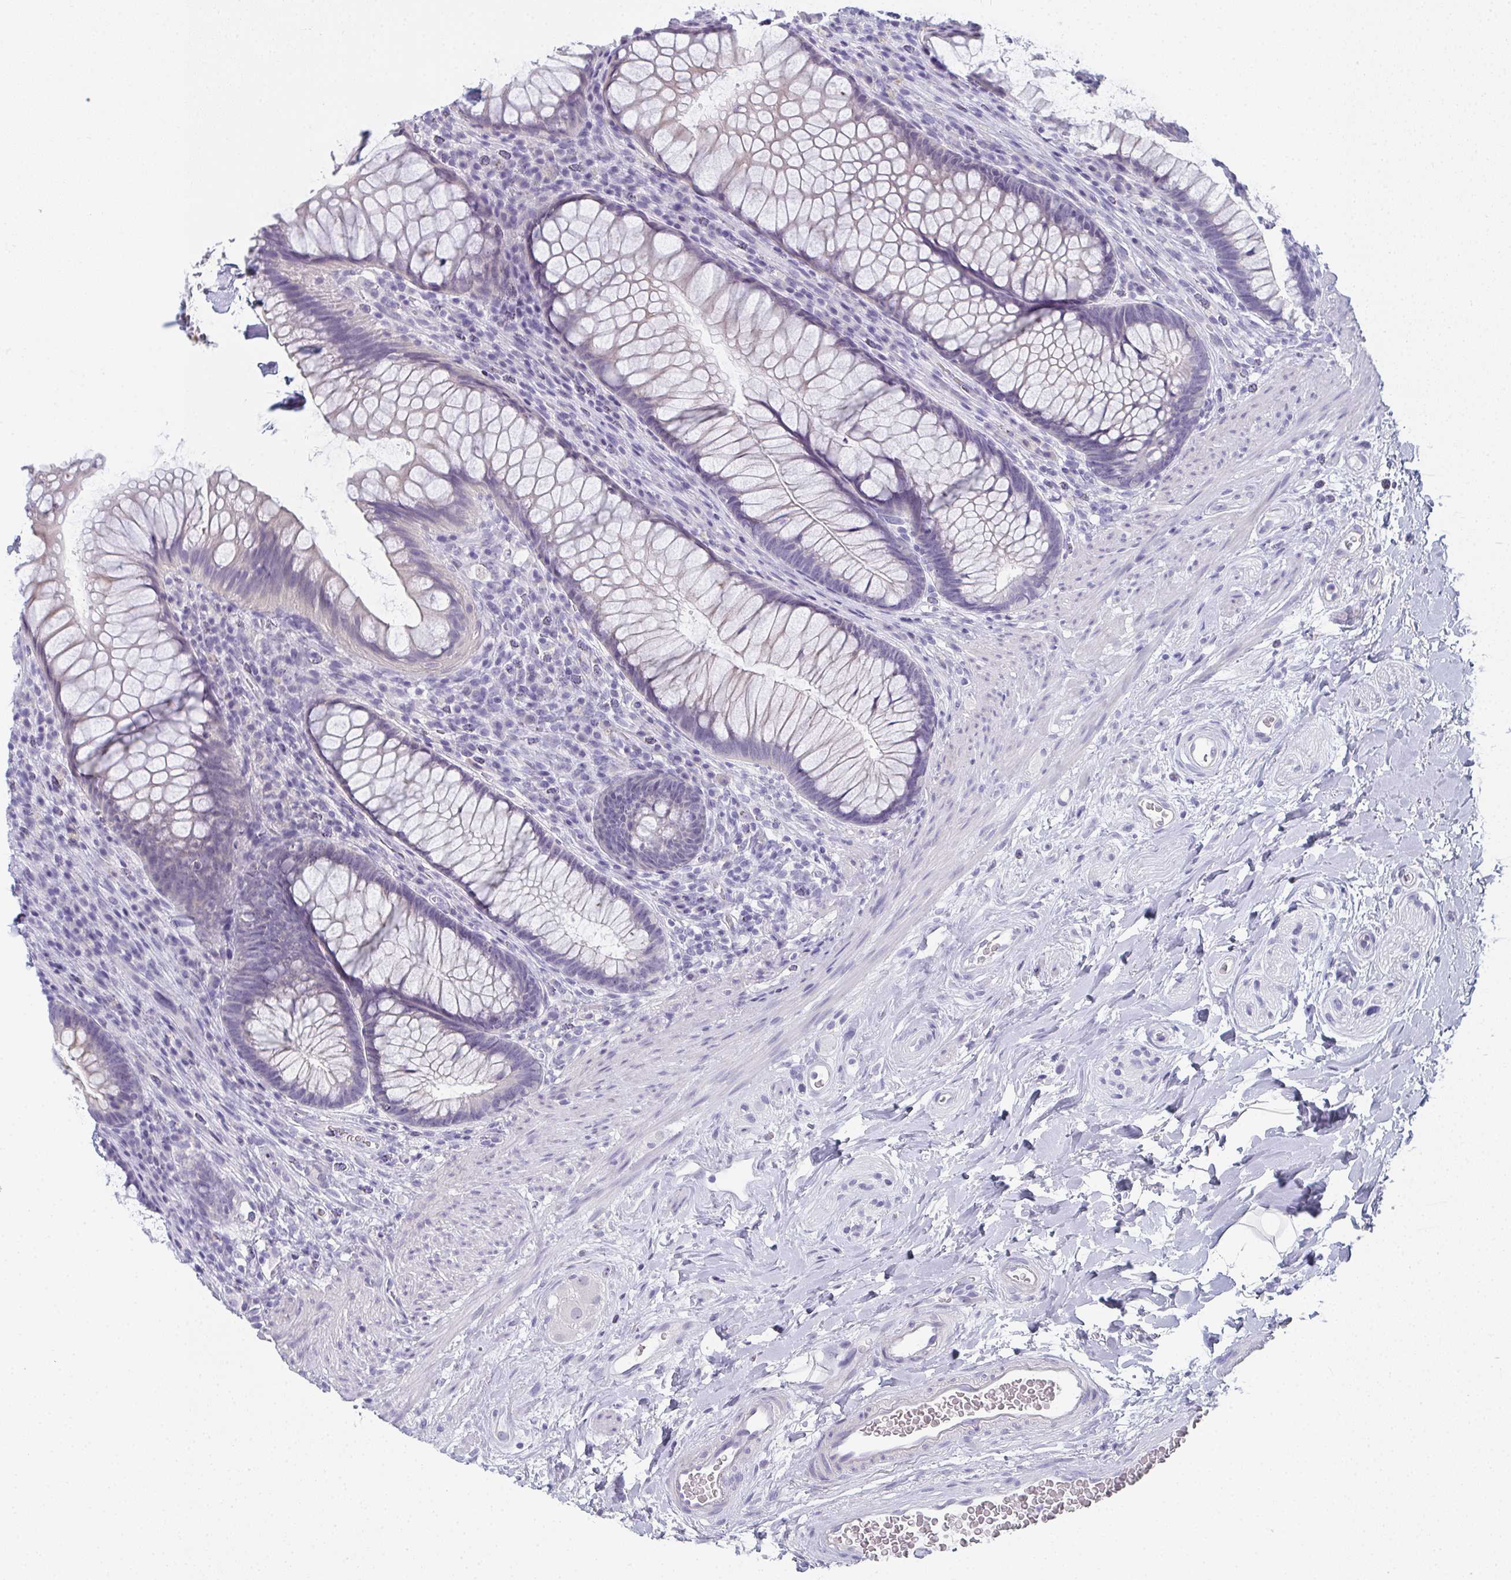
{"staining": {"intensity": "negative", "quantity": "none", "location": "none"}, "tissue": "rectum", "cell_type": "Glandular cells", "image_type": "normal", "snomed": [{"axis": "morphology", "description": "Normal tissue, NOS"}, {"axis": "topography", "description": "Smooth muscle"}, {"axis": "topography", "description": "Rectum"}], "caption": "Glandular cells show no significant protein expression in benign rectum. The staining is performed using DAB brown chromogen with nuclei counter-stained in using hematoxylin.", "gene": "SLC36A2", "patient": {"sex": "male", "age": 53}}